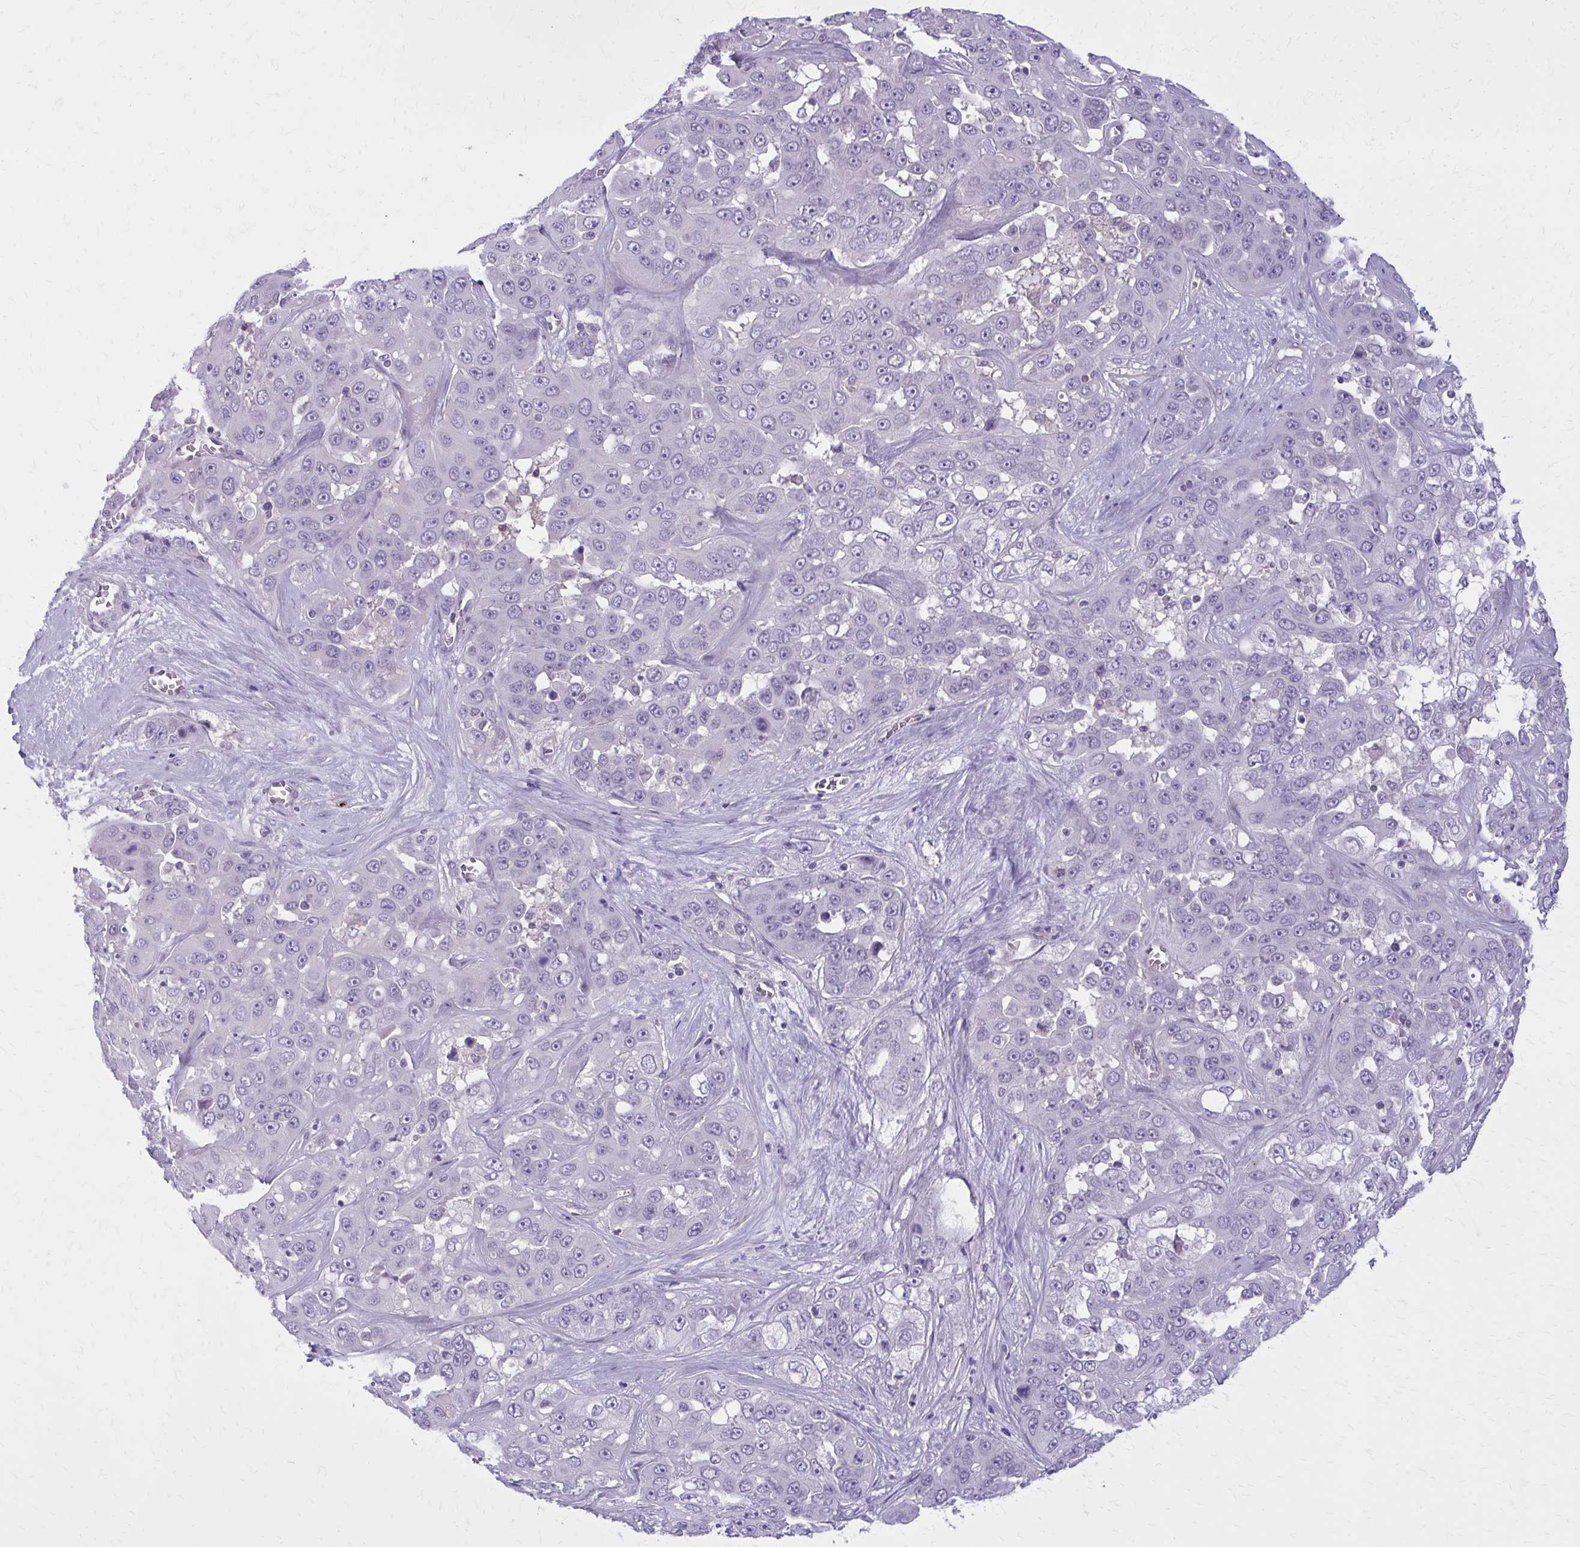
{"staining": {"intensity": "negative", "quantity": "none", "location": "none"}, "tissue": "liver cancer", "cell_type": "Tumor cells", "image_type": "cancer", "snomed": [{"axis": "morphology", "description": "Cholangiocarcinoma"}, {"axis": "topography", "description": "Liver"}], "caption": "IHC photomicrograph of human liver cancer (cholangiocarcinoma) stained for a protein (brown), which exhibits no positivity in tumor cells.", "gene": "CD38", "patient": {"sex": "female", "age": 52}}